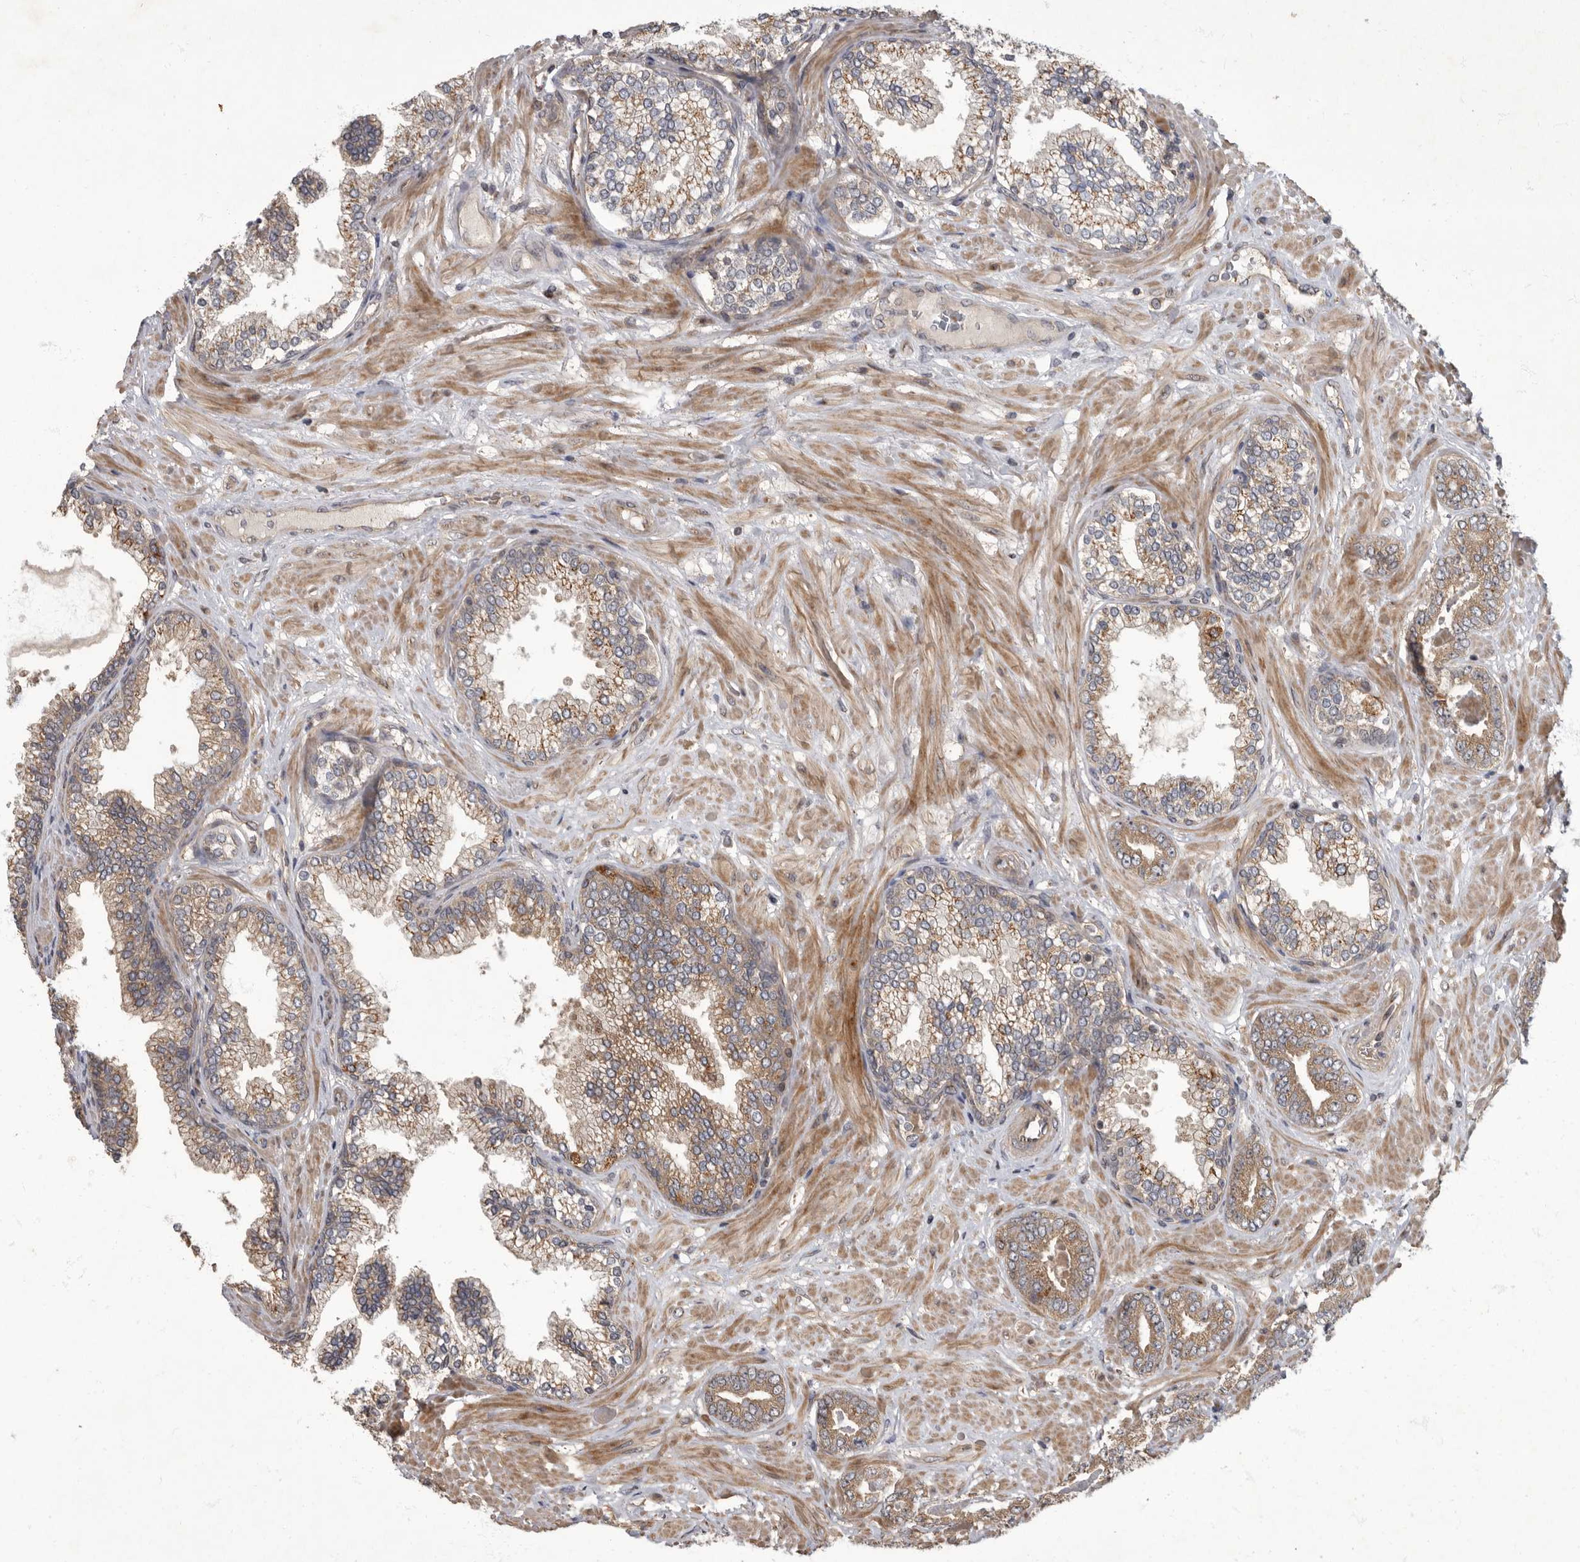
{"staining": {"intensity": "moderate", "quantity": ">75%", "location": "cytoplasmic/membranous"}, "tissue": "prostate cancer", "cell_type": "Tumor cells", "image_type": "cancer", "snomed": [{"axis": "morphology", "description": "Adenocarcinoma, Low grade"}, {"axis": "topography", "description": "Prostate"}], "caption": "High-power microscopy captured an immunohistochemistry (IHC) photomicrograph of adenocarcinoma (low-grade) (prostate), revealing moderate cytoplasmic/membranous expression in about >75% of tumor cells.", "gene": "IQCK", "patient": {"sex": "male", "age": 71}}